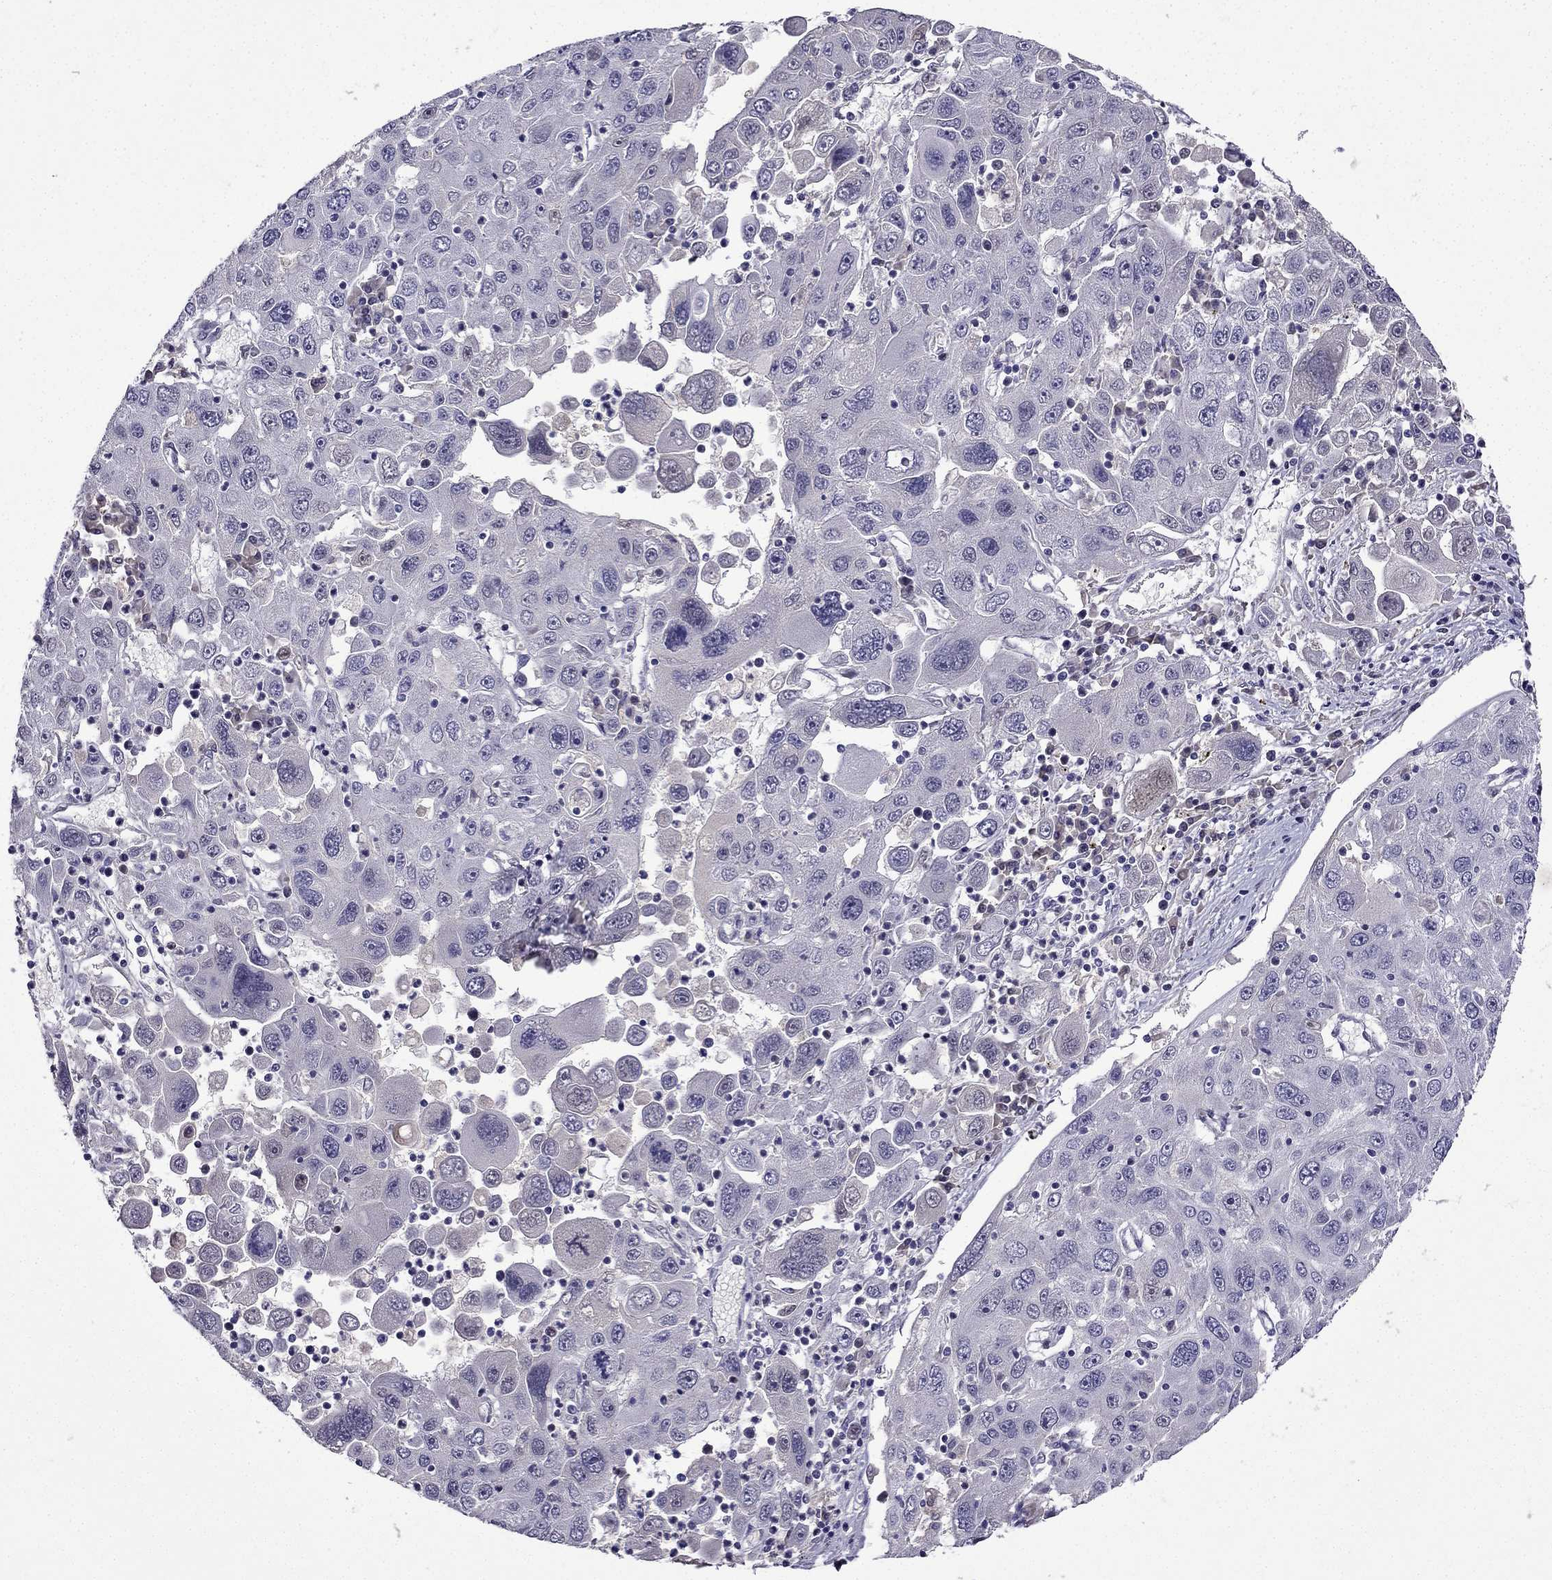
{"staining": {"intensity": "negative", "quantity": "none", "location": "none"}, "tissue": "stomach cancer", "cell_type": "Tumor cells", "image_type": "cancer", "snomed": [{"axis": "morphology", "description": "Adenocarcinoma, NOS"}, {"axis": "topography", "description": "Stomach"}], "caption": "Immunohistochemical staining of stomach adenocarcinoma demonstrates no significant expression in tumor cells.", "gene": "UHRF1", "patient": {"sex": "male", "age": 56}}